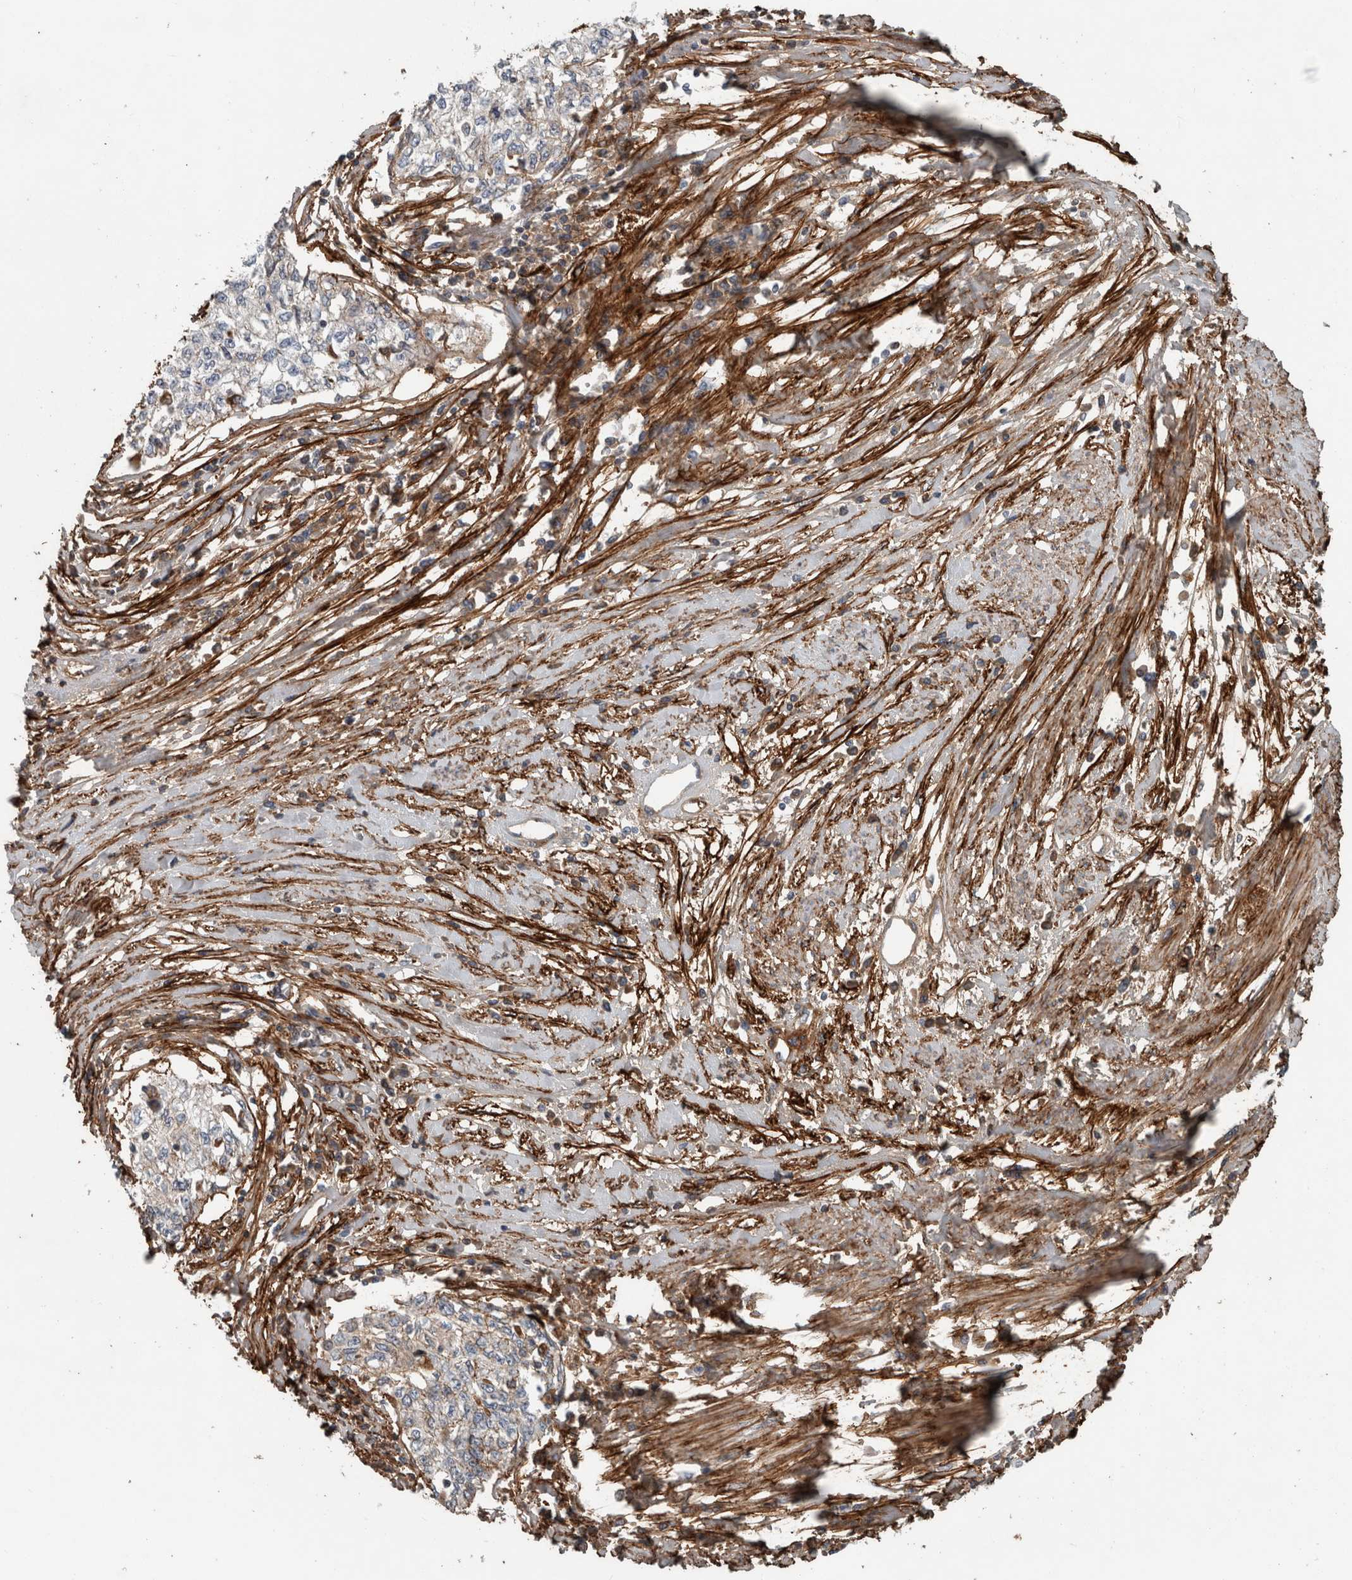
{"staining": {"intensity": "weak", "quantity": "25%-75%", "location": "cytoplasmic/membranous"}, "tissue": "cervical cancer", "cell_type": "Tumor cells", "image_type": "cancer", "snomed": [{"axis": "morphology", "description": "Squamous cell carcinoma, NOS"}, {"axis": "topography", "description": "Cervix"}], "caption": "Immunohistochemistry (IHC) (DAB) staining of human cervical cancer (squamous cell carcinoma) exhibits weak cytoplasmic/membranous protein expression in approximately 25%-75% of tumor cells.", "gene": "FN1", "patient": {"sex": "female", "age": 57}}